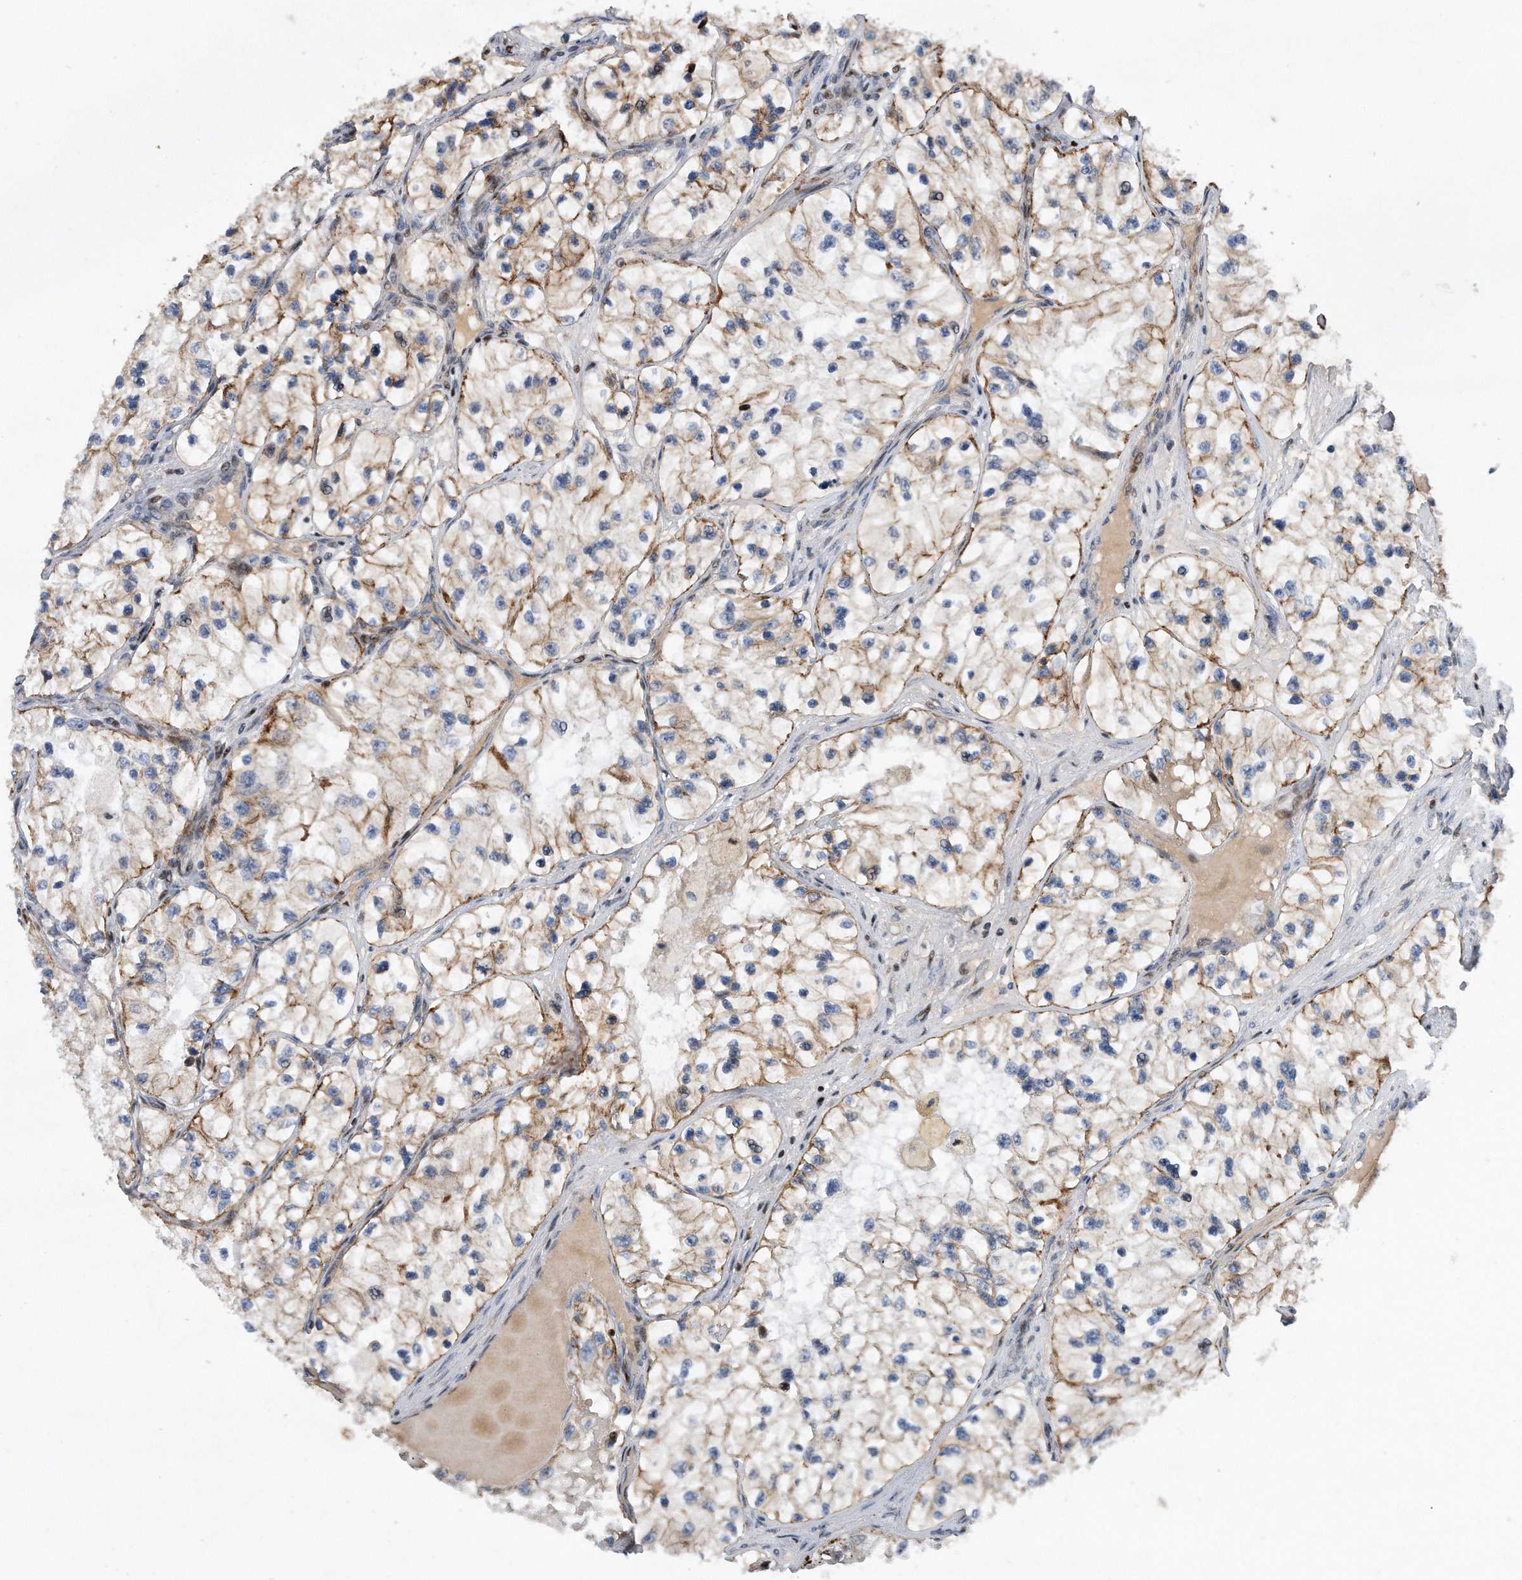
{"staining": {"intensity": "moderate", "quantity": "25%-75%", "location": "cytoplasmic/membranous"}, "tissue": "renal cancer", "cell_type": "Tumor cells", "image_type": "cancer", "snomed": [{"axis": "morphology", "description": "Adenocarcinoma, NOS"}, {"axis": "topography", "description": "Kidney"}], "caption": "Protein staining of renal adenocarcinoma tissue exhibits moderate cytoplasmic/membranous positivity in about 25%-75% of tumor cells.", "gene": "CDH12", "patient": {"sex": "female", "age": 57}}